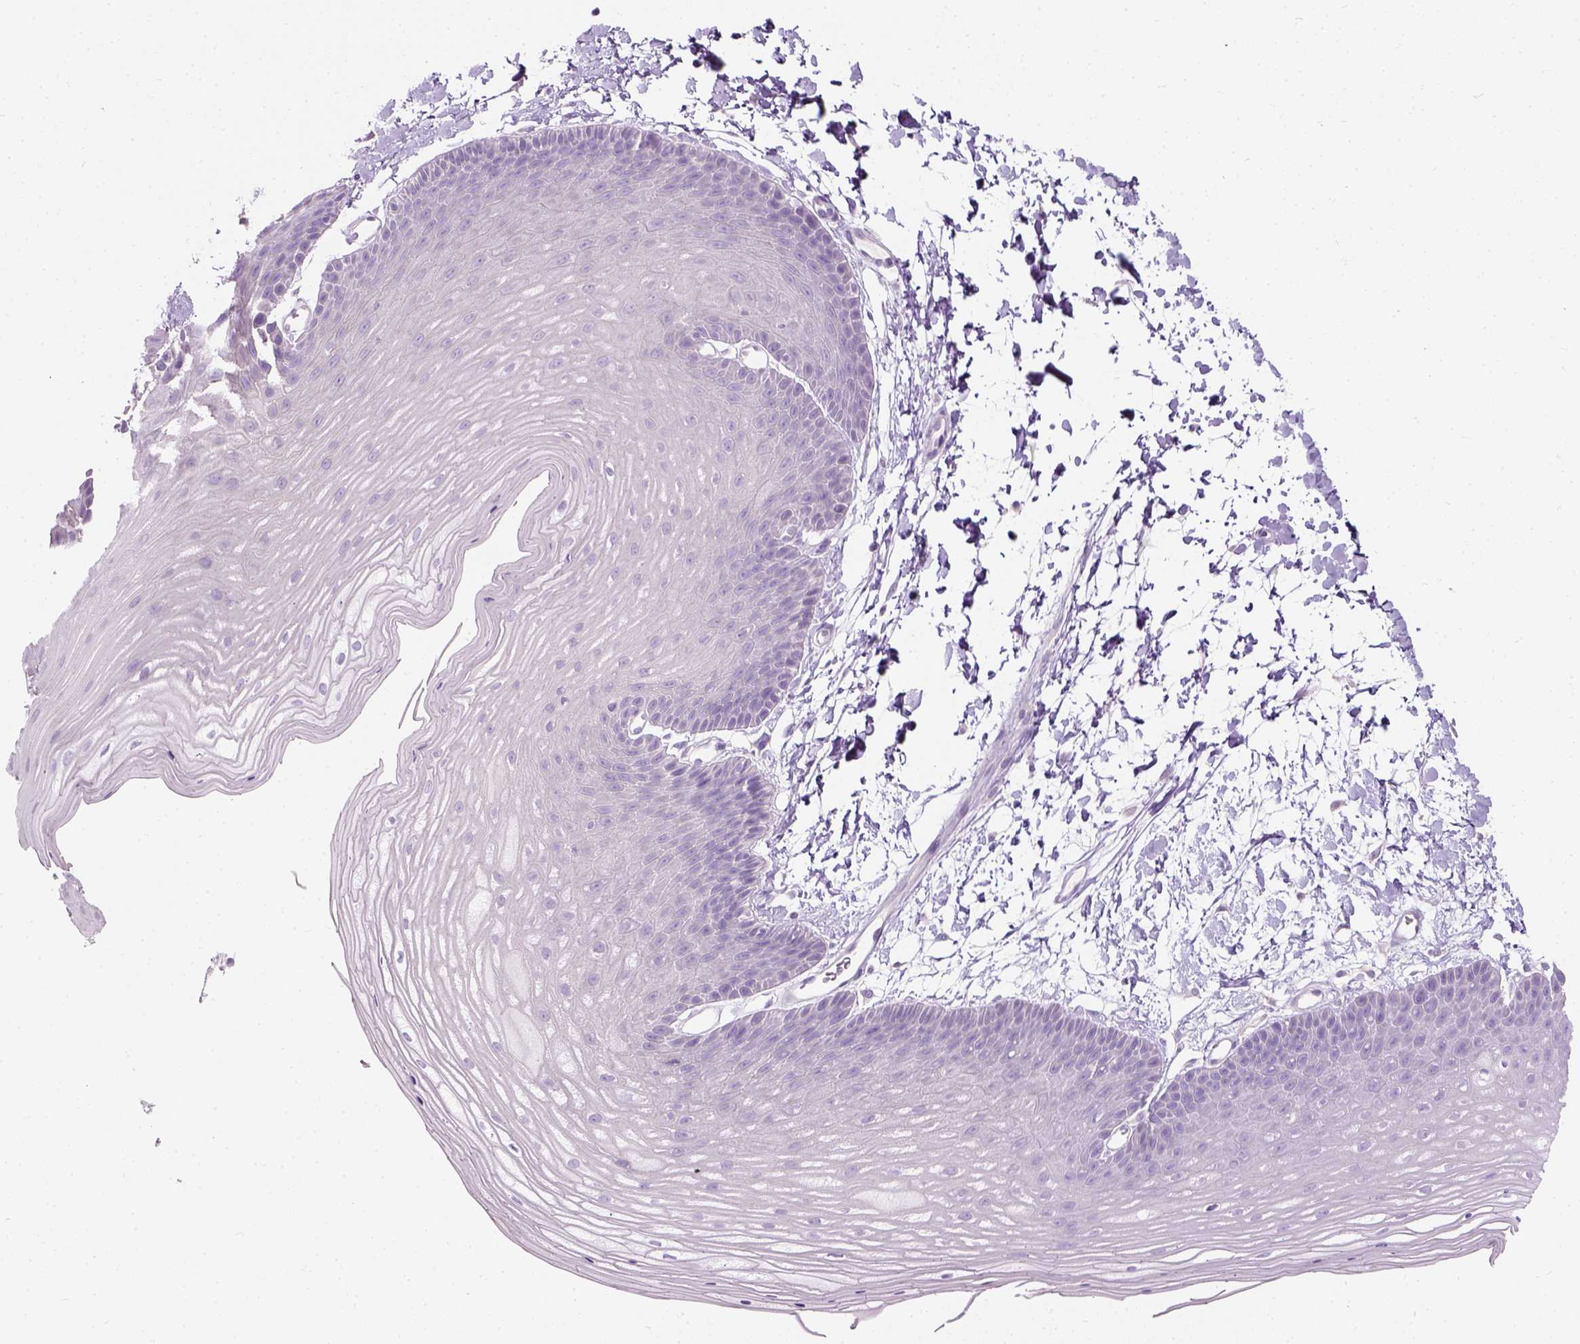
{"staining": {"intensity": "negative", "quantity": "none", "location": "none"}, "tissue": "skin", "cell_type": "Epidermal cells", "image_type": "normal", "snomed": [{"axis": "morphology", "description": "Normal tissue, NOS"}, {"axis": "topography", "description": "Anal"}], "caption": "This is a micrograph of immunohistochemistry staining of normal skin, which shows no expression in epidermal cells.", "gene": "TRIM72", "patient": {"sex": "male", "age": 53}}